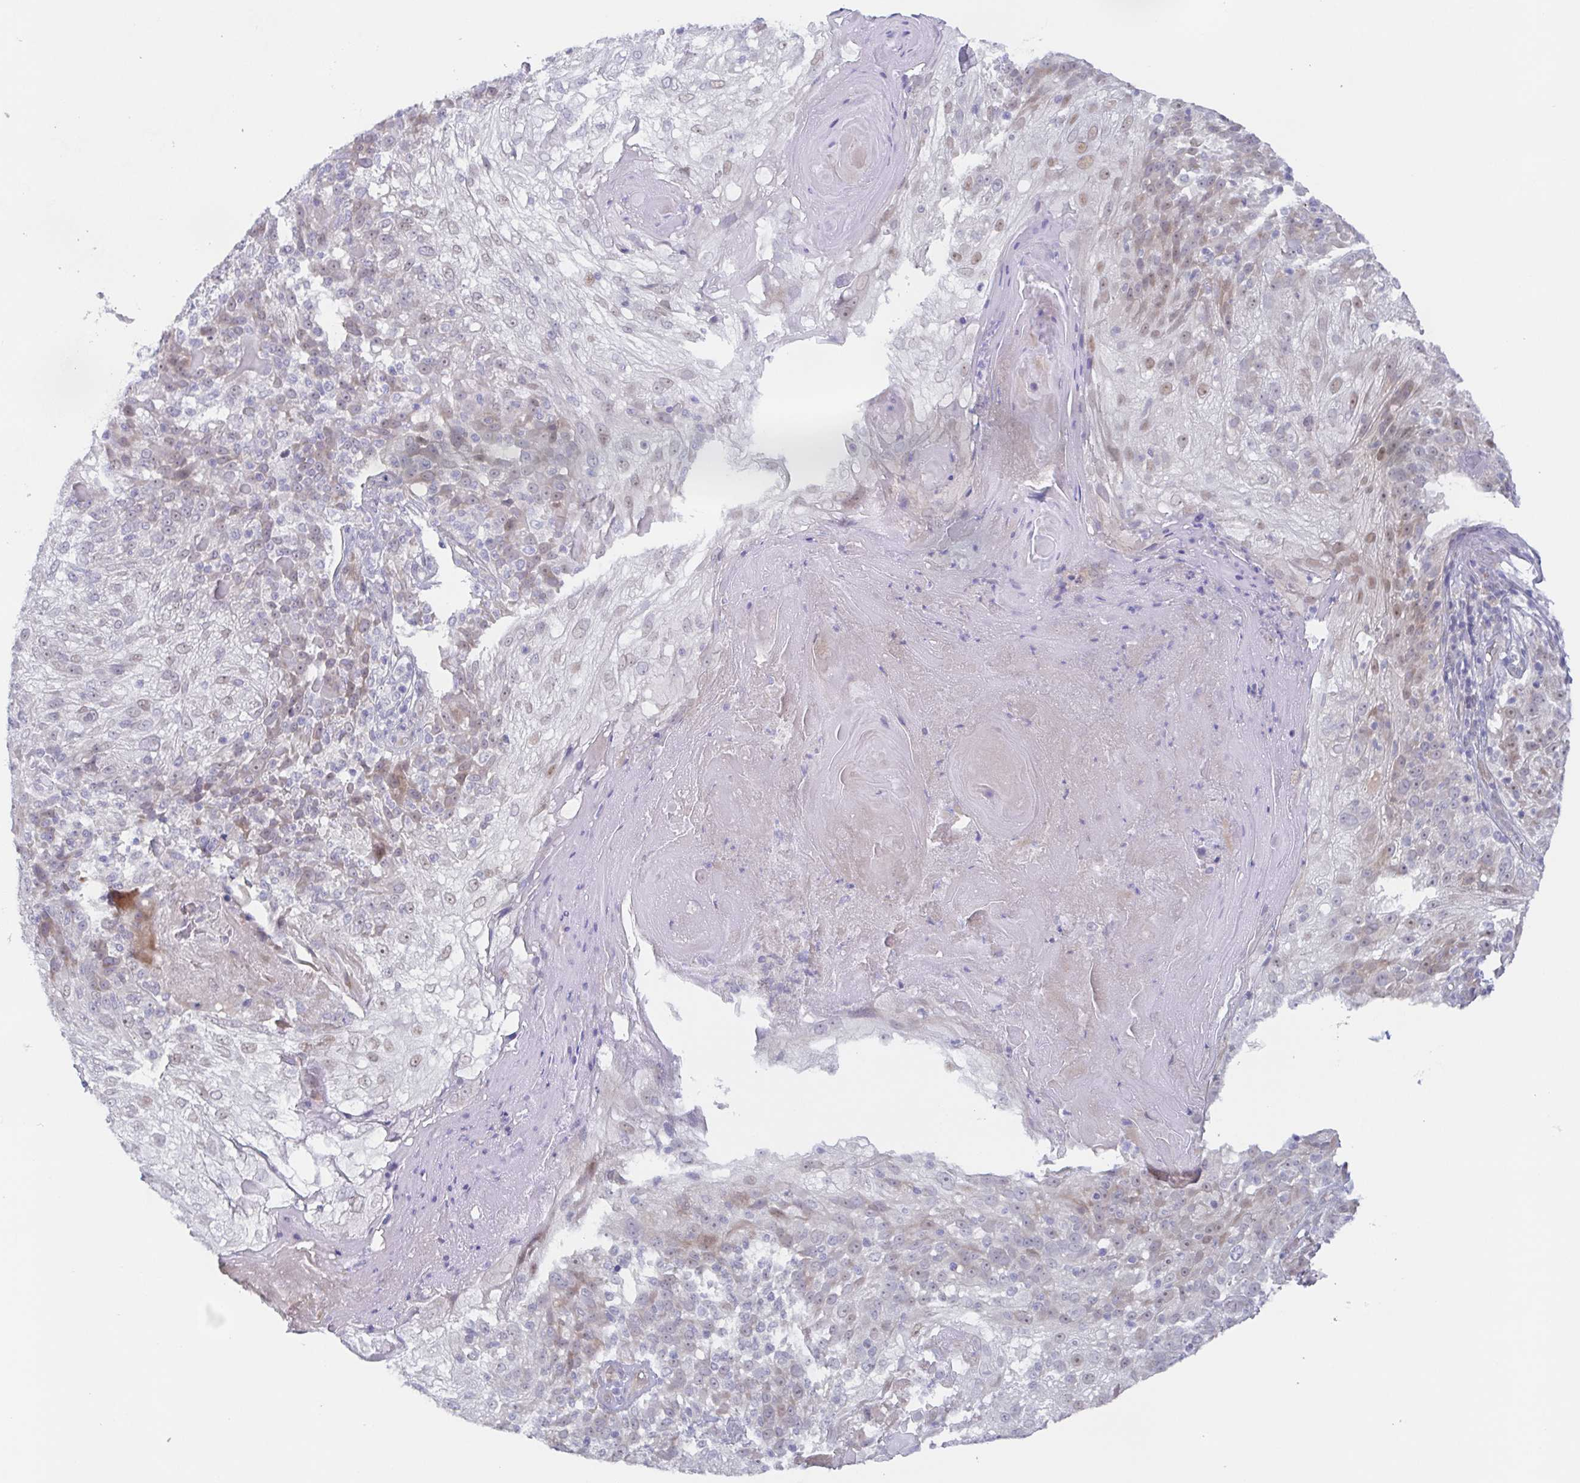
{"staining": {"intensity": "weak", "quantity": "<25%", "location": "nuclear"}, "tissue": "skin cancer", "cell_type": "Tumor cells", "image_type": "cancer", "snomed": [{"axis": "morphology", "description": "Normal tissue, NOS"}, {"axis": "morphology", "description": "Squamous cell carcinoma, NOS"}, {"axis": "topography", "description": "Skin"}], "caption": "There is no significant staining in tumor cells of skin cancer (squamous cell carcinoma).", "gene": "POU2F3", "patient": {"sex": "female", "age": 83}}